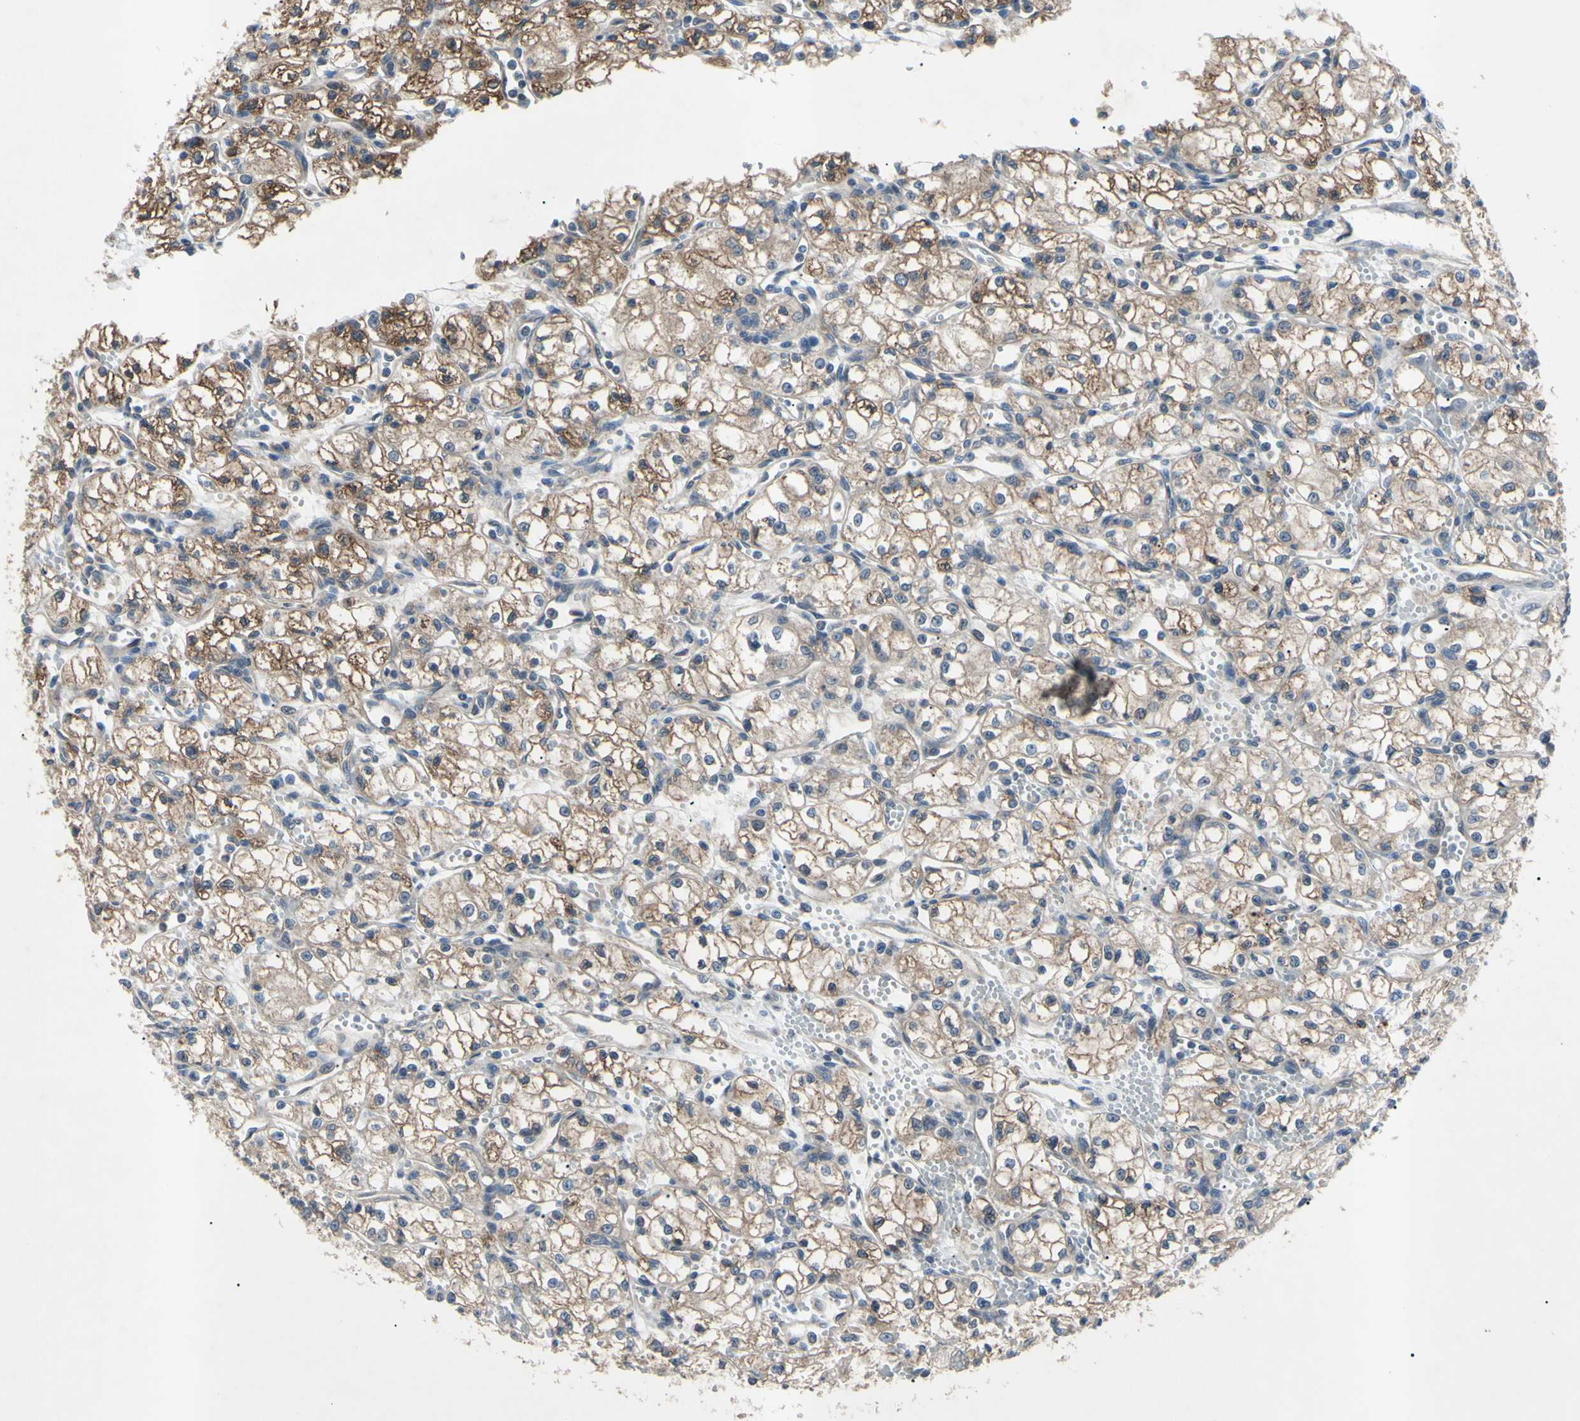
{"staining": {"intensity": "moderate", "quantity": ">75%", "location": "cytoplasmic/membranous"}, "tissue": "renal cancer", "cell_type": "Tumor cells", "image_type": "cancer", "snomed": [{"axis": "morphology", "description": "Normal tissue, NOS"}, {"axis": "morphology", "description": "Adenocarcinoma, NOS"}, {"axis": "topography", "description": "Kidney"}], "caption": "Renal cancer (adenocarcinoma) stained for a protein demonstrates moderate cytoplasmic/membranous positivity in tumor cells.", "gene": "HILPDA", "patient": {"sex": "male", "age": 59}}